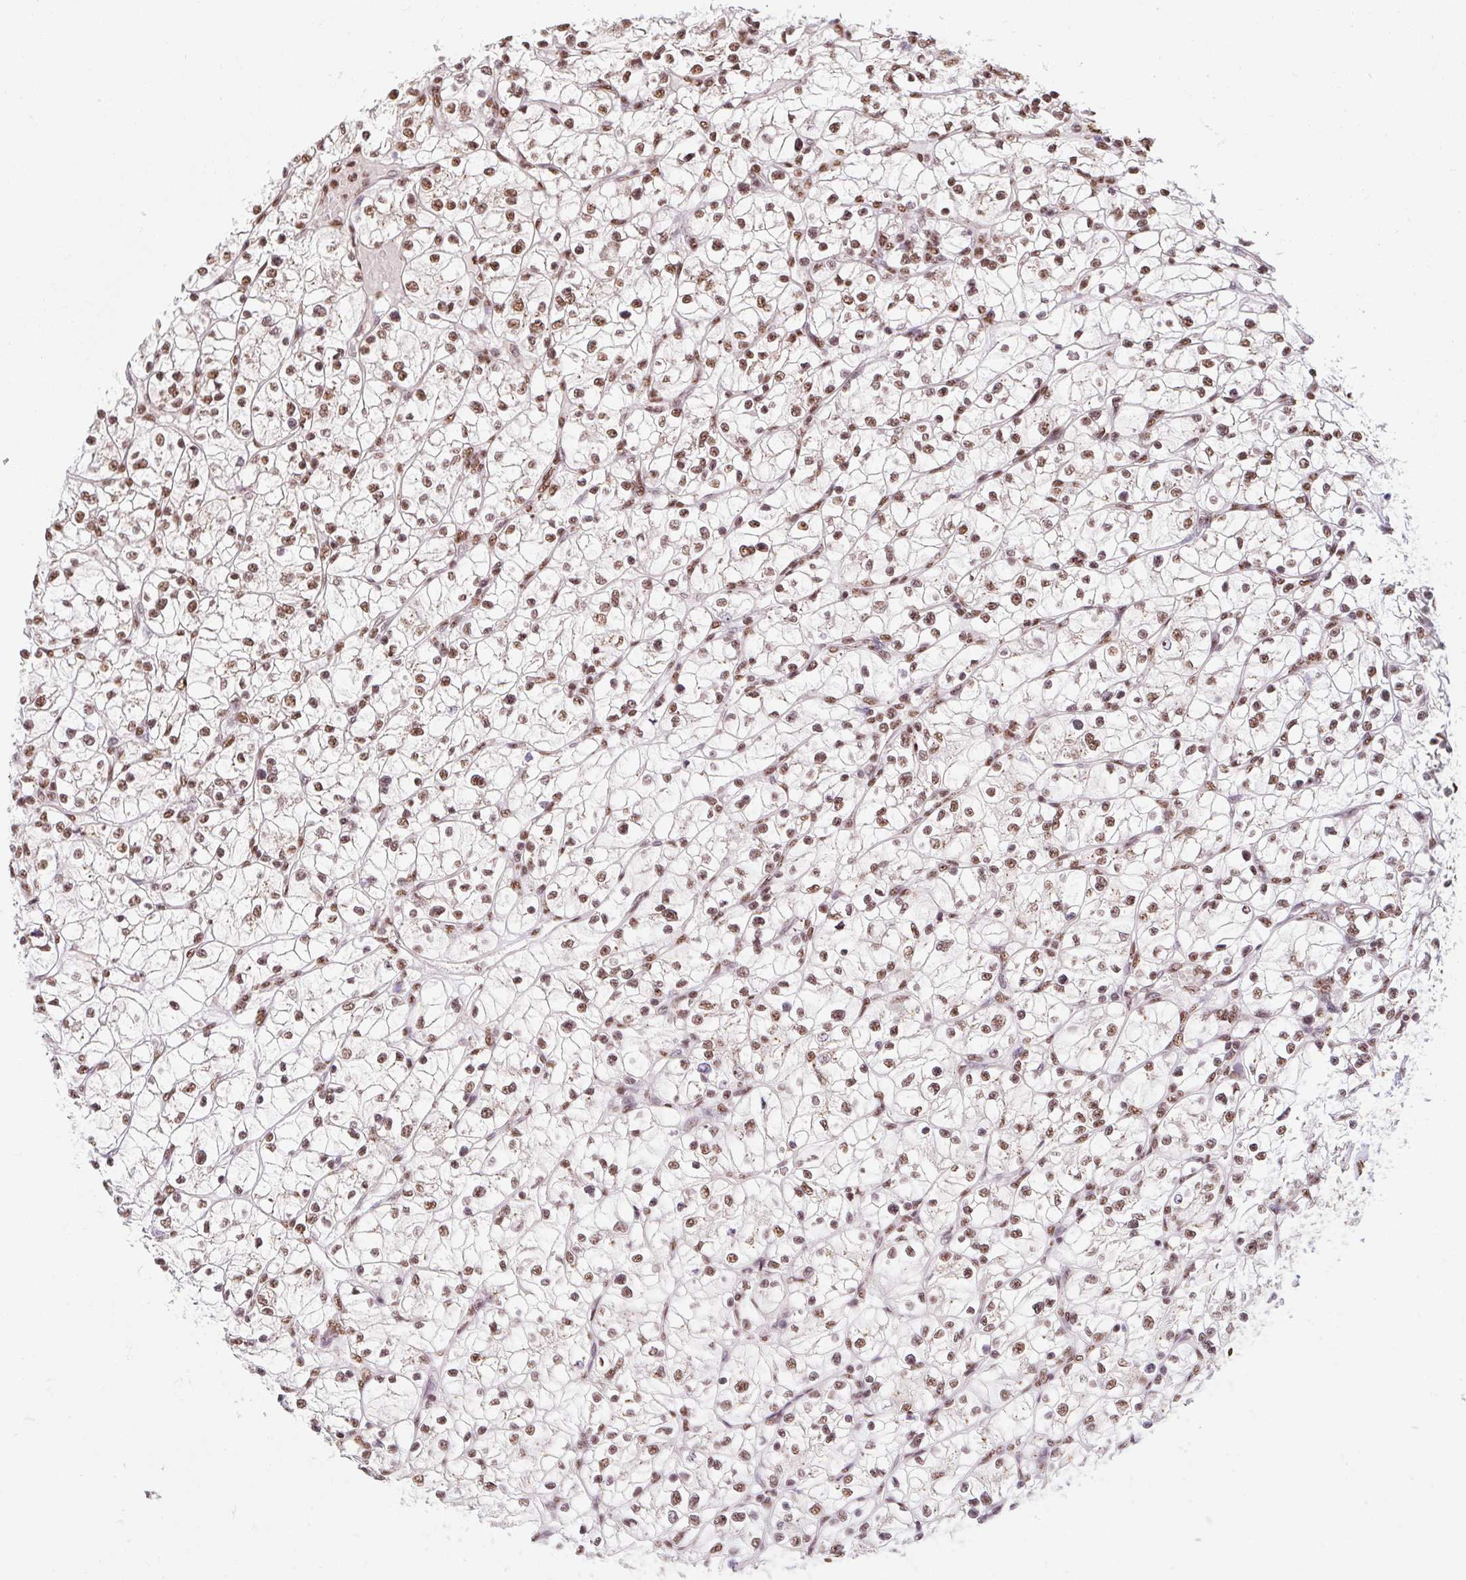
{"staining": {"intensity": "moderate", "quantity": ">75%", "location": "nuclear"}, "tissue": "renal cancer", "cell_type": "Tumor cells", "image_type": "cancer", "snomed": [{"axis": "morphology", "description": "Adenocarcinoma, NOS"}, {"axis": "topography", "description": "Kidney"}], "caption": "The immunohistochemical stain shows moderate nuclear staining in tumor cells of adenocarcinoma (renal) tissue.", "gene": "BICRA", "patient": {"sex": "female", "age": 64}}